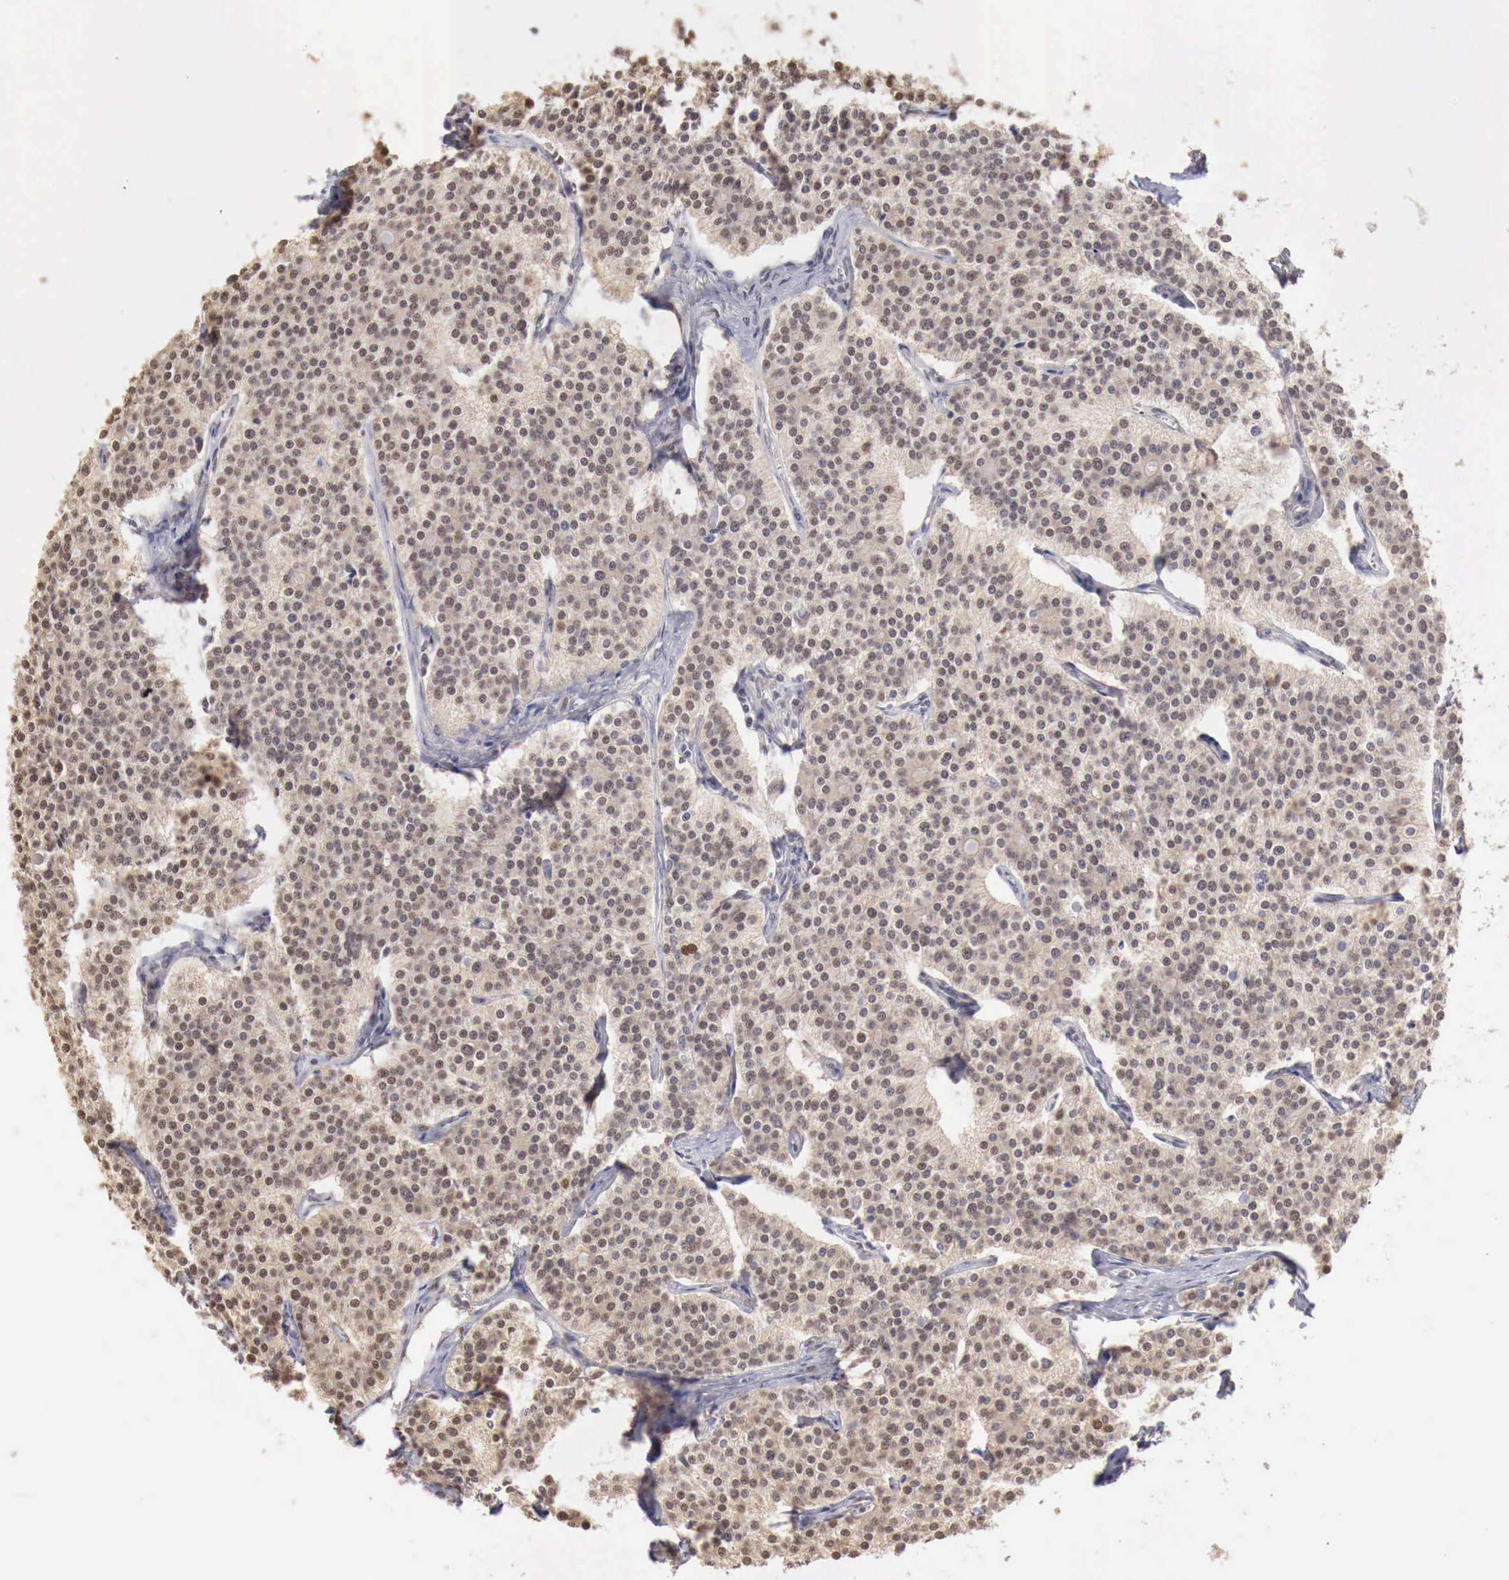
{"staining": {"intensity": "moderate", "quantity": "25%-75%", "location": "cytoplasmic/membranous,nuclear"}, "tissue": "carcinoid", "cell_type": "Tumor cells", "image_type": "cancer", "snomed": [{"axis": "morphology", "description": "Carcinoid, malignant, NOS"}, {"axis": "topography", "description": "Small intestine"}], "caption": "A brown stain labels moderate cytoplasmic/membranous and nuclear expression of a protein in human malignant carcinoid tumor cells.", "gene": "UBA1", "patient": {"sex": "male", "age": 63}}